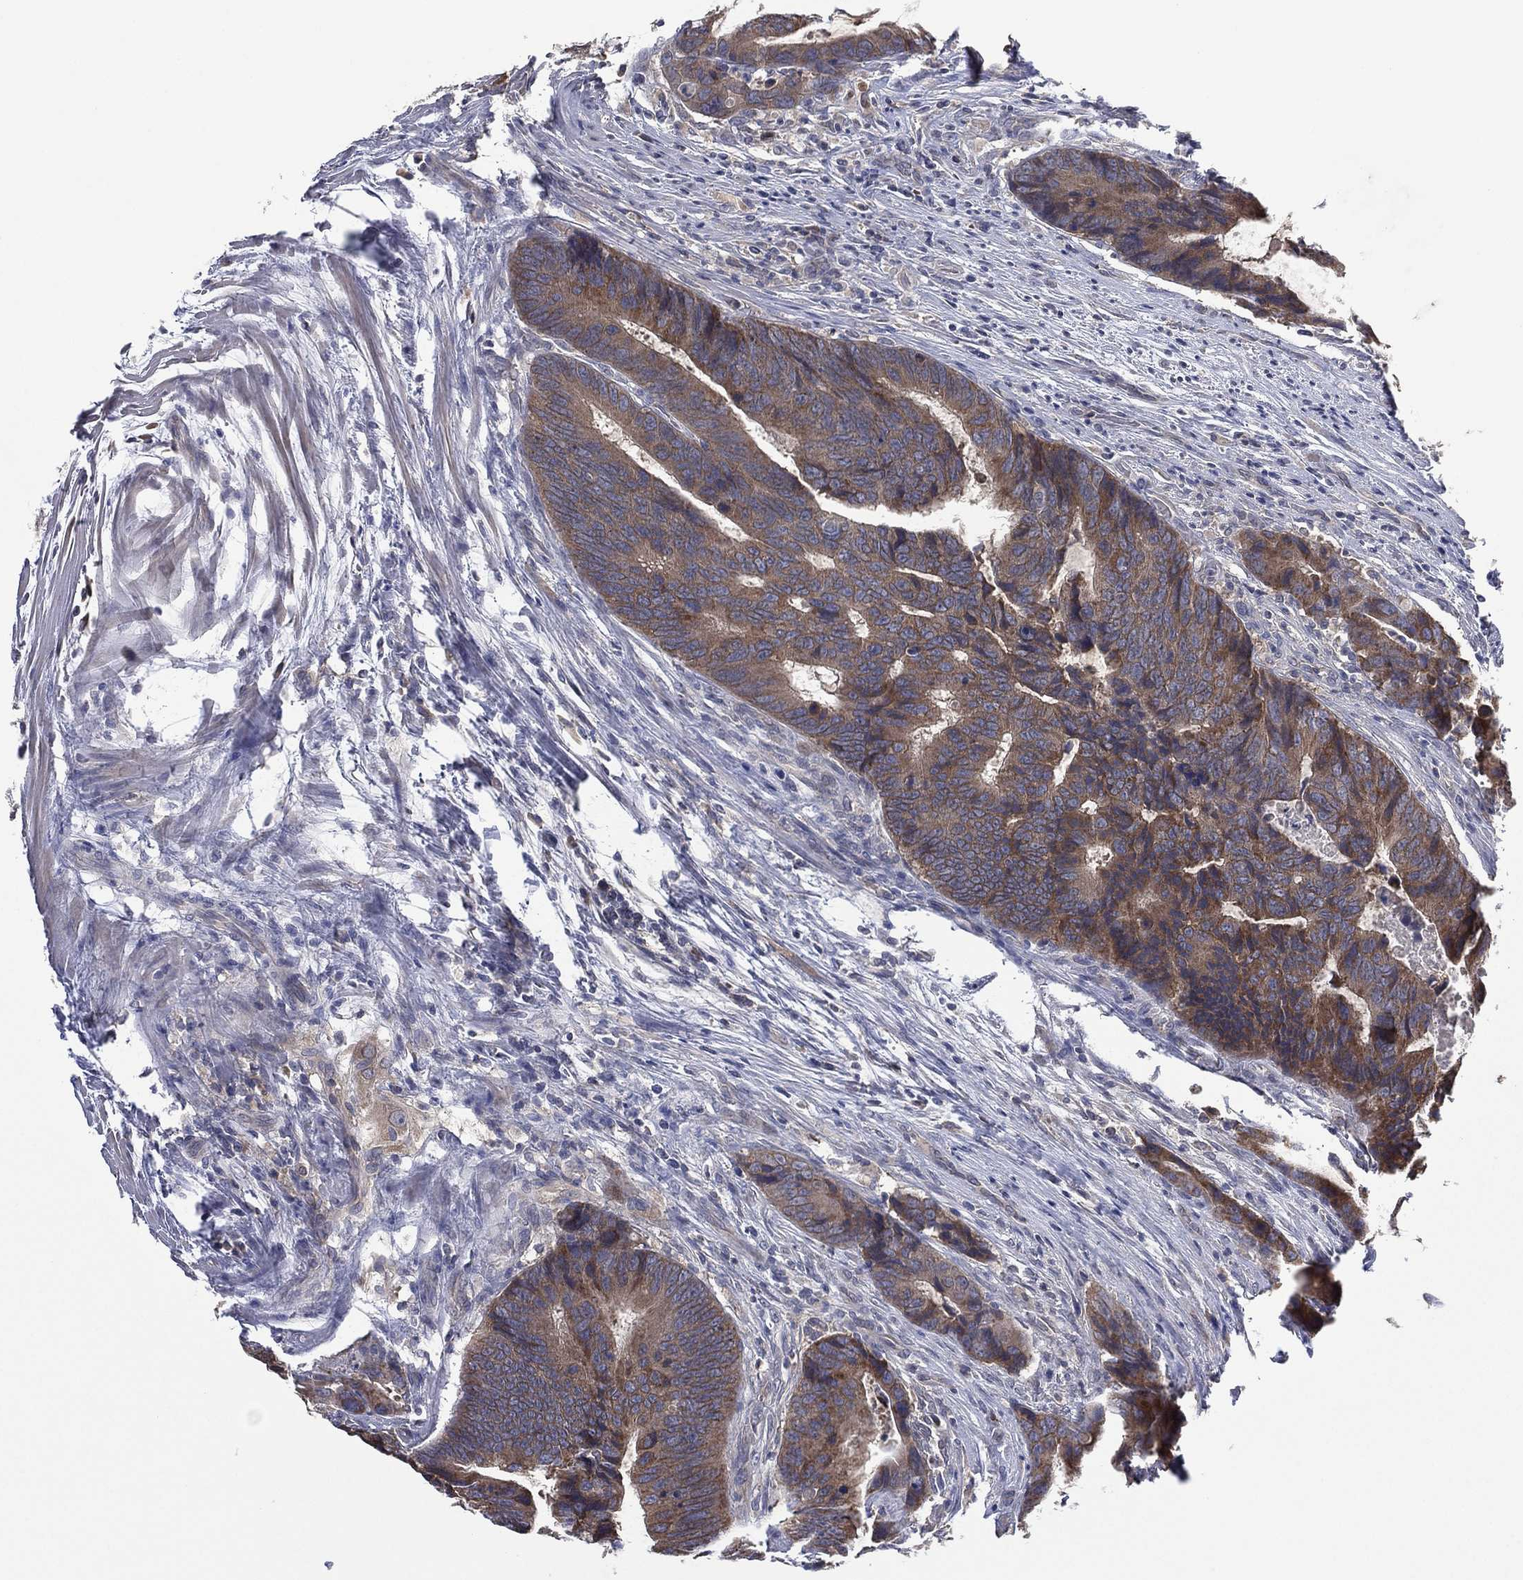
{"staining": {"intensity": "moderate", "quantity": "25%-75%", "location": "cytoplasmic/membranous"}, "tissue": "colorectal cancer", "cell_type": "Tumor cells", "image_type": "cancer", "snomed": [{"axis": "morphology", "description": "Adenocarcinoma, NOS"}, {"axis": "topography", "description": "Colon"}], "caption": "Human colorectal cancer stained with a brown dye demonstrates moderate cytoplasmic/membranous positive expression in approximately 25%-75% of tumor cells.", "gene": "MPP7", "patient": {"sex": "female", "age": 56}}